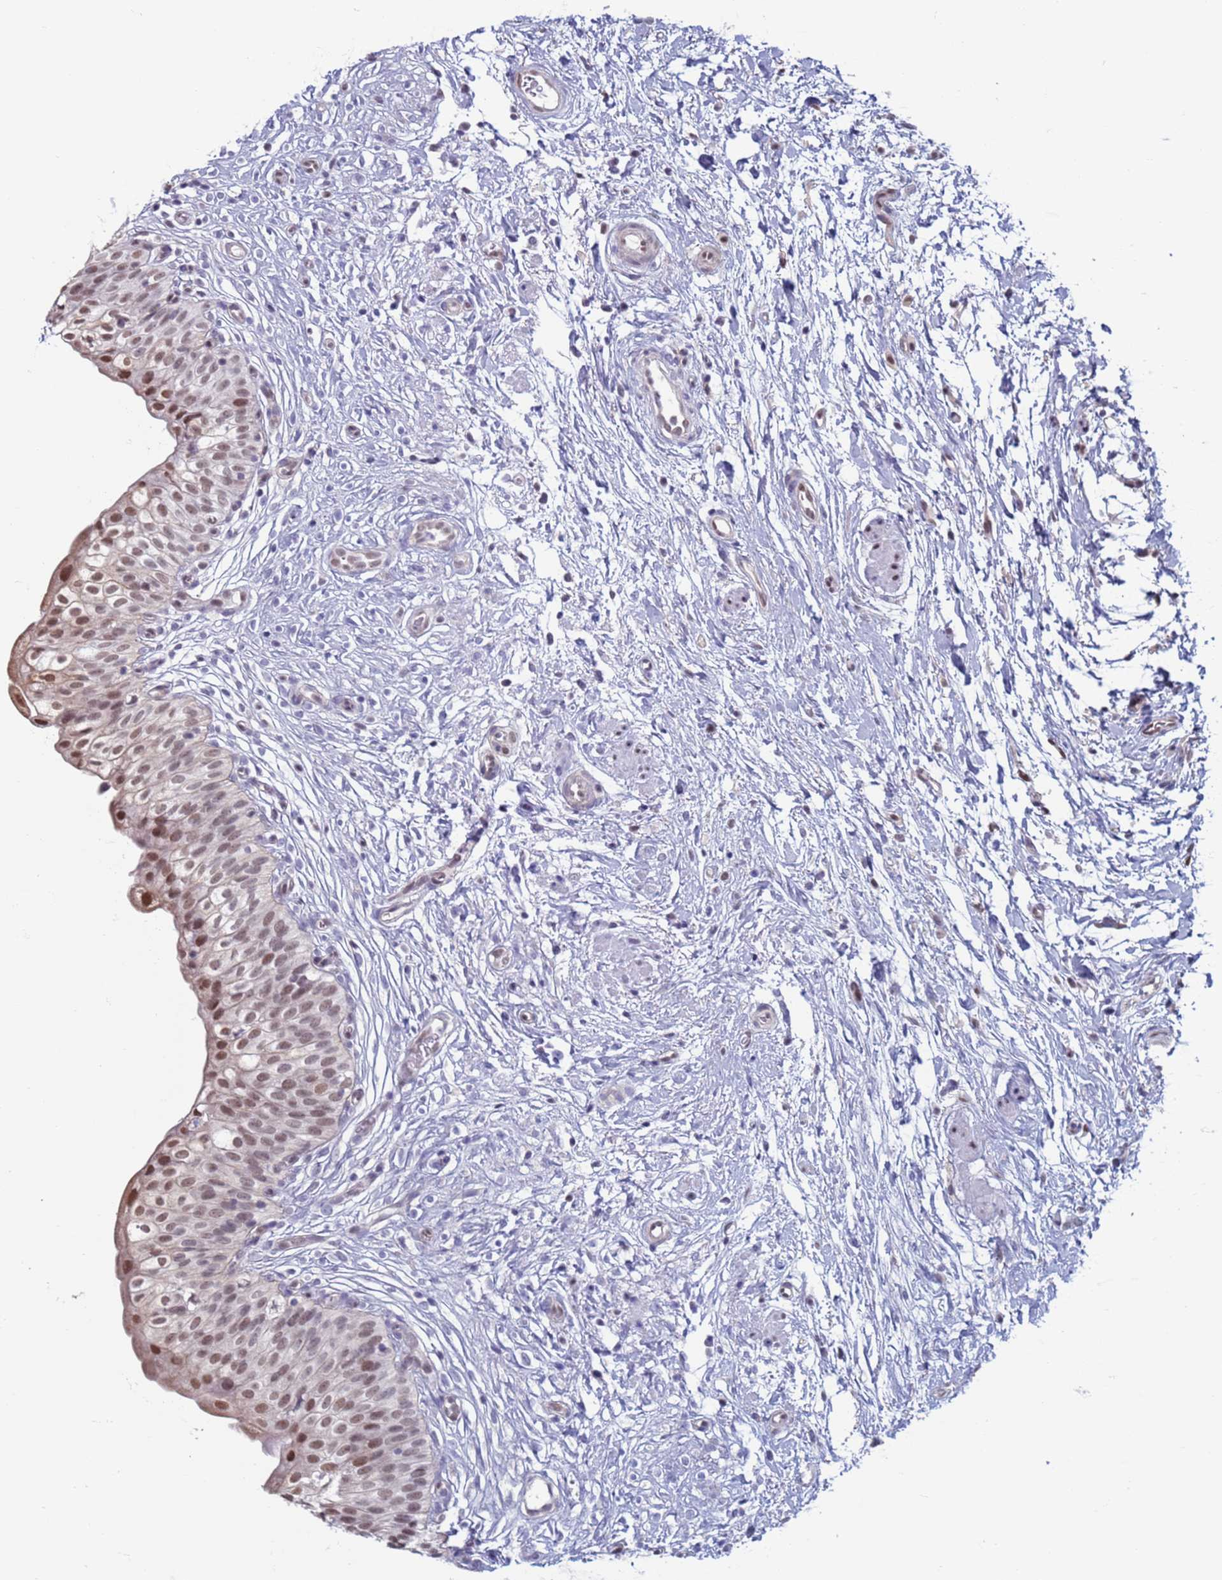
{"staining": {"intensity": "moderate", "quantity": "25%-75%", "location": "nuclear"}, "tissue": "urinary bladder", "cell_type": "Urothelial cells", "image_type": "normal", "snomed": [{"axis": "morphology", "description": "Normal tissue, NOS"}, {"axis": "topography", "description": "Urinary bladder"}], "caption": "Normal urinary bladder exhibits moderate nuclear expression in about 25%-75% of urothelial cells, visualized by immunohistochemistry. (DAB IHC, brown staining for protein, blue staining for nuclei).", "gene": "SAE1", "patient": {"sex": "male", "age": 55}}